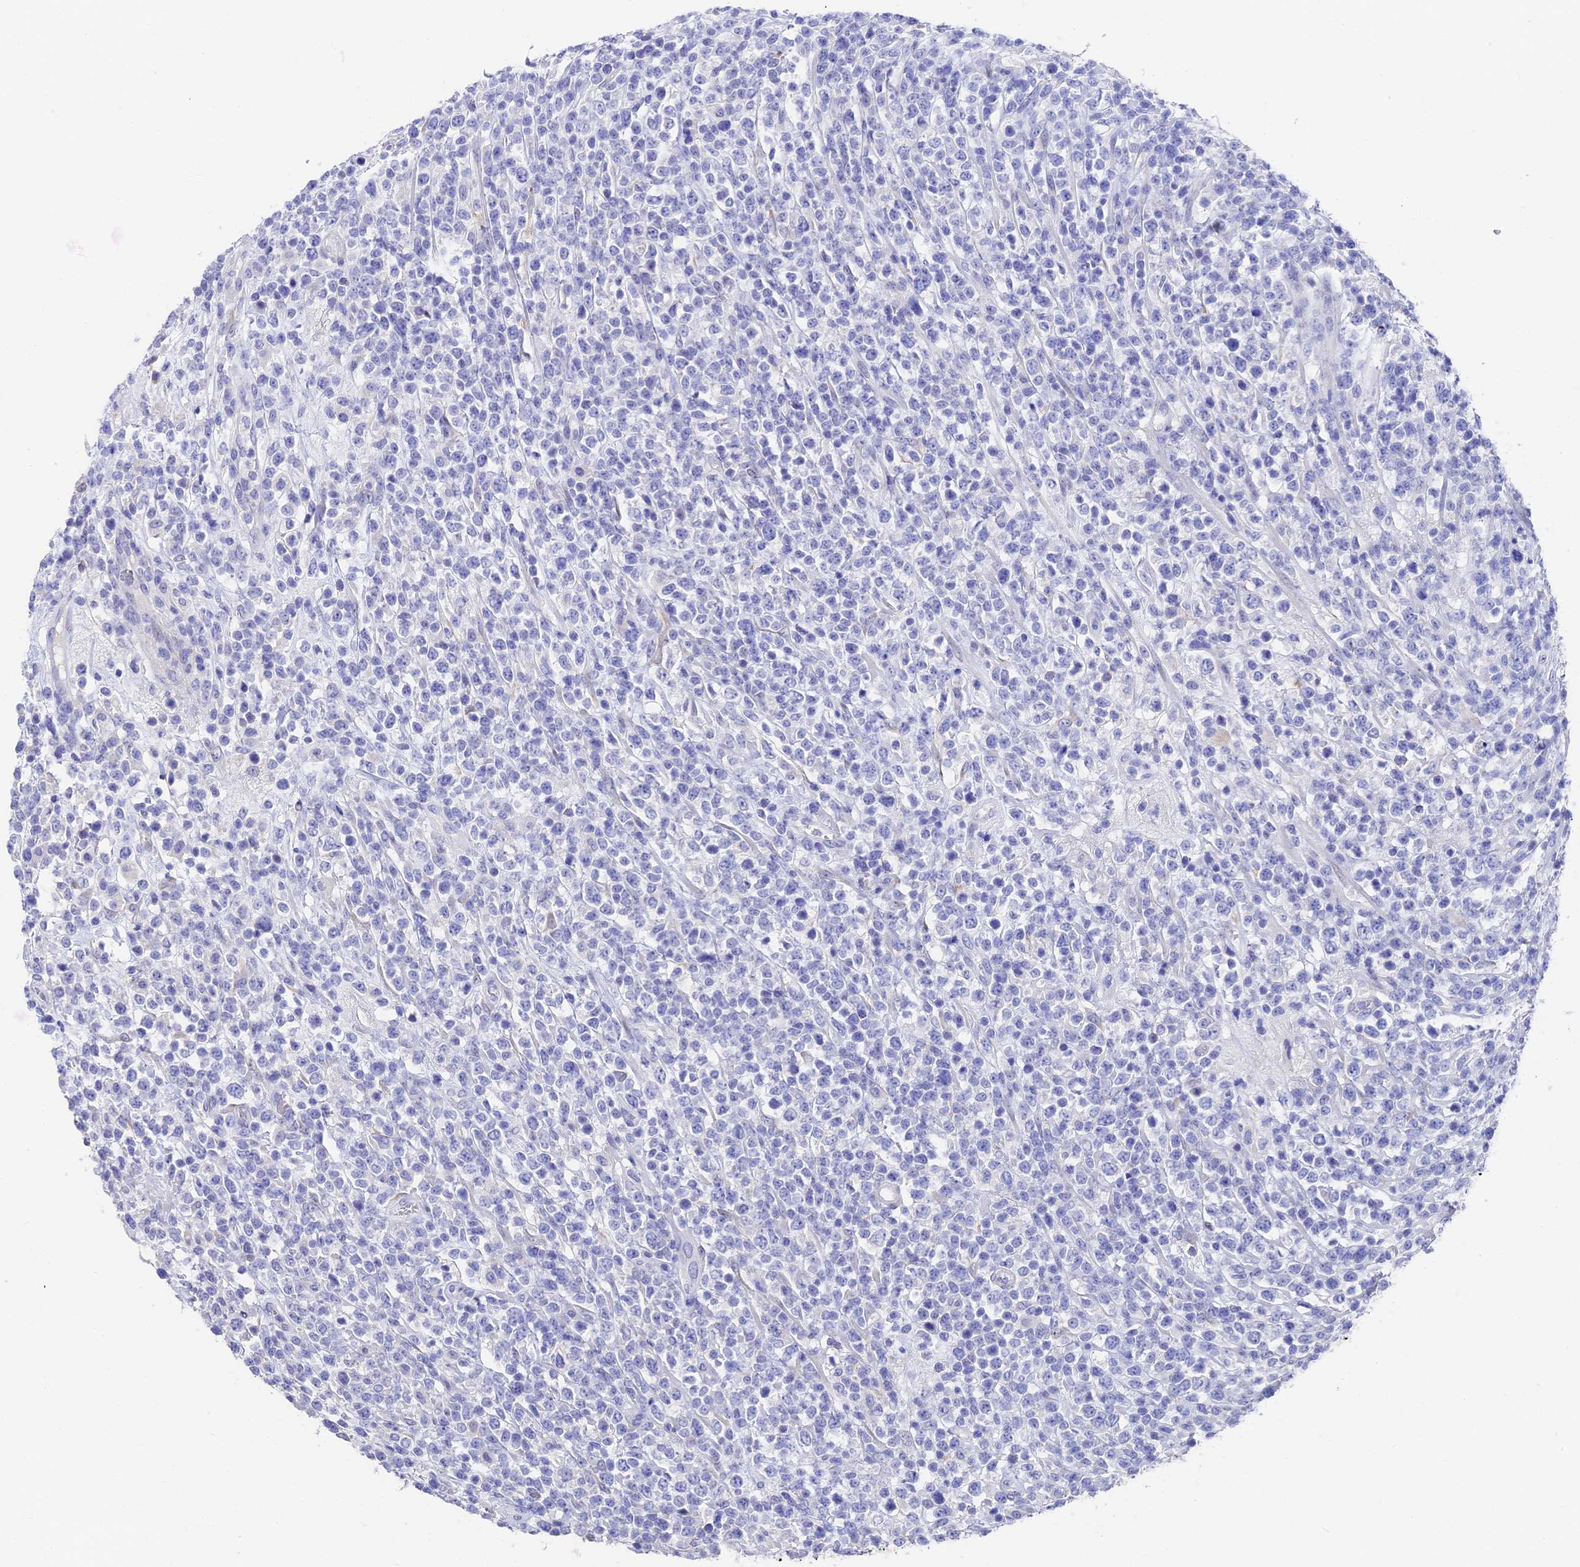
{"staining": {"intensity": "negative", "quantity": "none", "location": "none"}, "tissue": "lymphoma", "cell_type": "Tumor cells", "image_type": "cancer", "snomed": [{"axis": "morphology", "description": "Malignant lymphoma, non-Hodgkin's type, High grade"}, {"axis": "topography", "description": "Colon"}], "caption": "Lymphoma was stained to show a protein in brown. There is no significant positivity in tumor cells.", "gene": "VPS33B", "patient": {"sex": "female", "age": 53}}